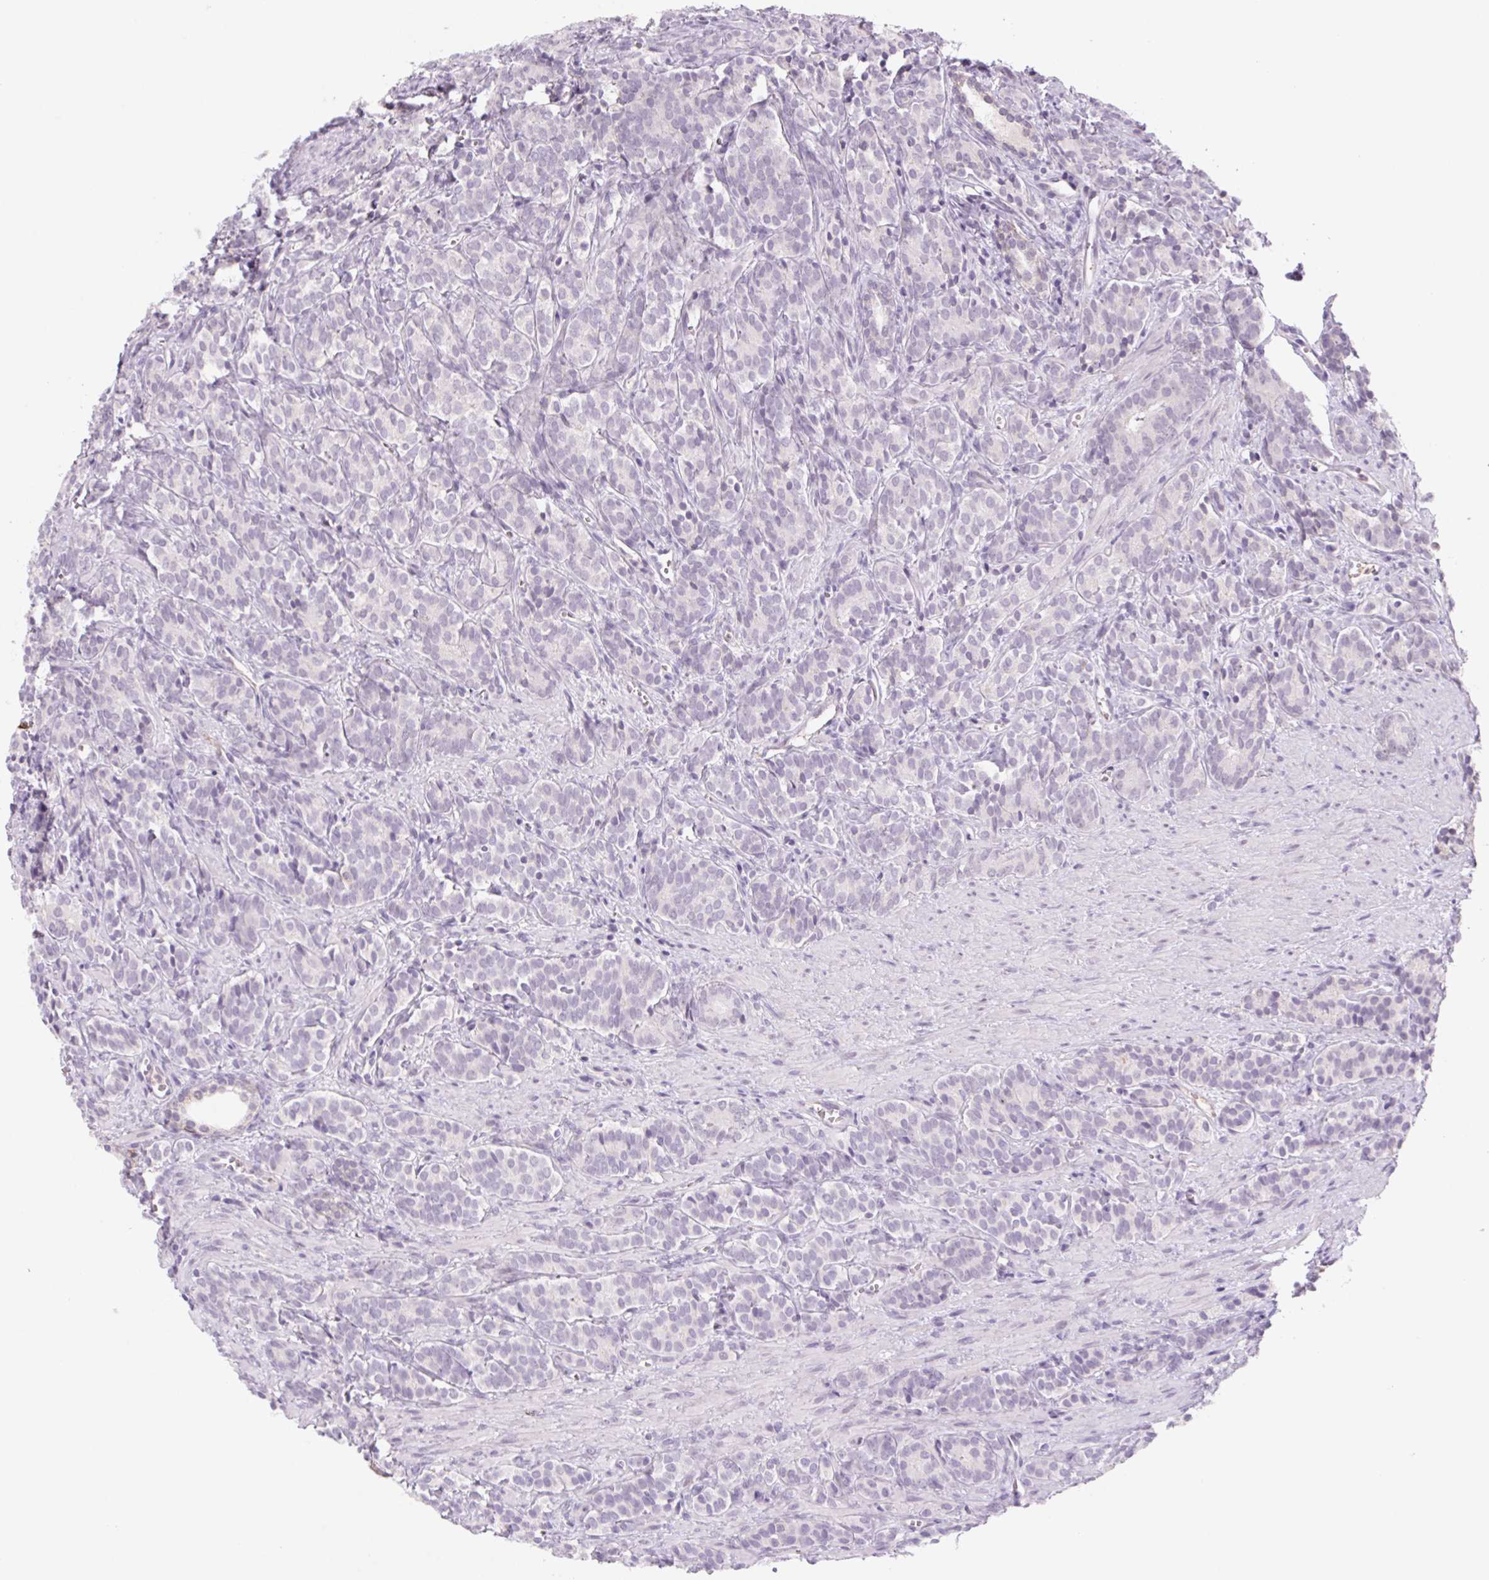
{"staining": {"intensity": "negative", "quantity": "none", "location": "none"}, "tissue": "prostate cancer", "cell_type": "Tumor cells", "image_type": "cancer", "snomed": [{"axis": "morphology", "description": "Adenocarcinoma, High grade"}, {"axis": "topography", "description": "Prostate"}], "caption": "A high-resolution image shows immunohistochemistry (IHC) staining of prostate adenocarcinoma (high-grade), which reveals no significant staining in tumor cells.", "gene": "KRT1", "patient": {"sex": "male", "age": 84}}